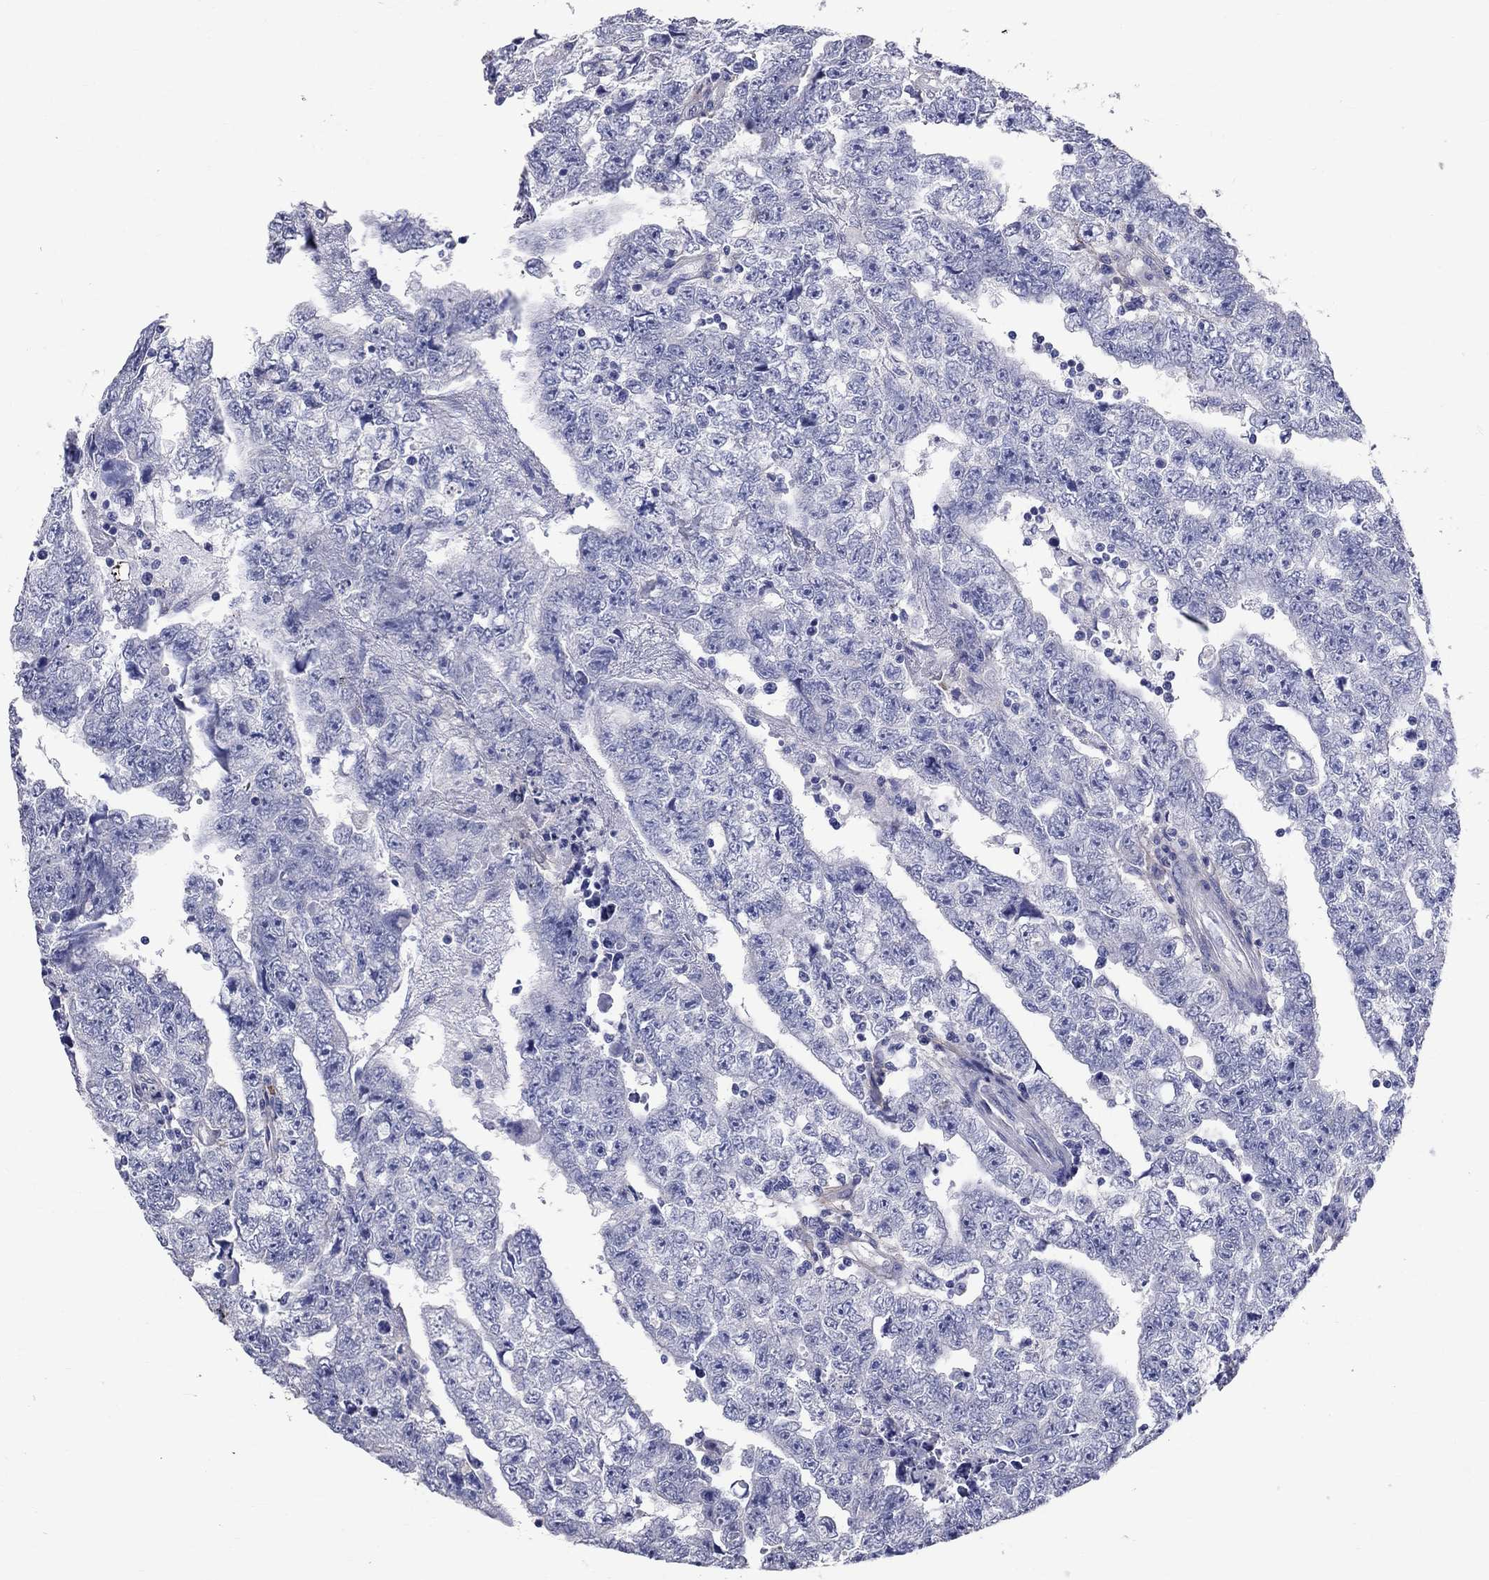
{"staining": {"intensity": "negative", "quantity": "none", "location": "none"}, "tissue": "testis cancer", "cell_type": "Tumor cells", "image_type": "cancer", "snomed": [{"axis": "morphology", "description": "Carcinoma, Embryonal, NOS"}, {"axis": "topography", "description": "Testis"}], "caption": "The IHC micrograph has no significant staining in tumor cells of testis embryonal carcinoma tissue. (Brightfield microscopy of DAB immunohistochemistry (IHC) at high magnification).", "gene": "ANXA10", "patient": {"sex": "male", "age": 25}}